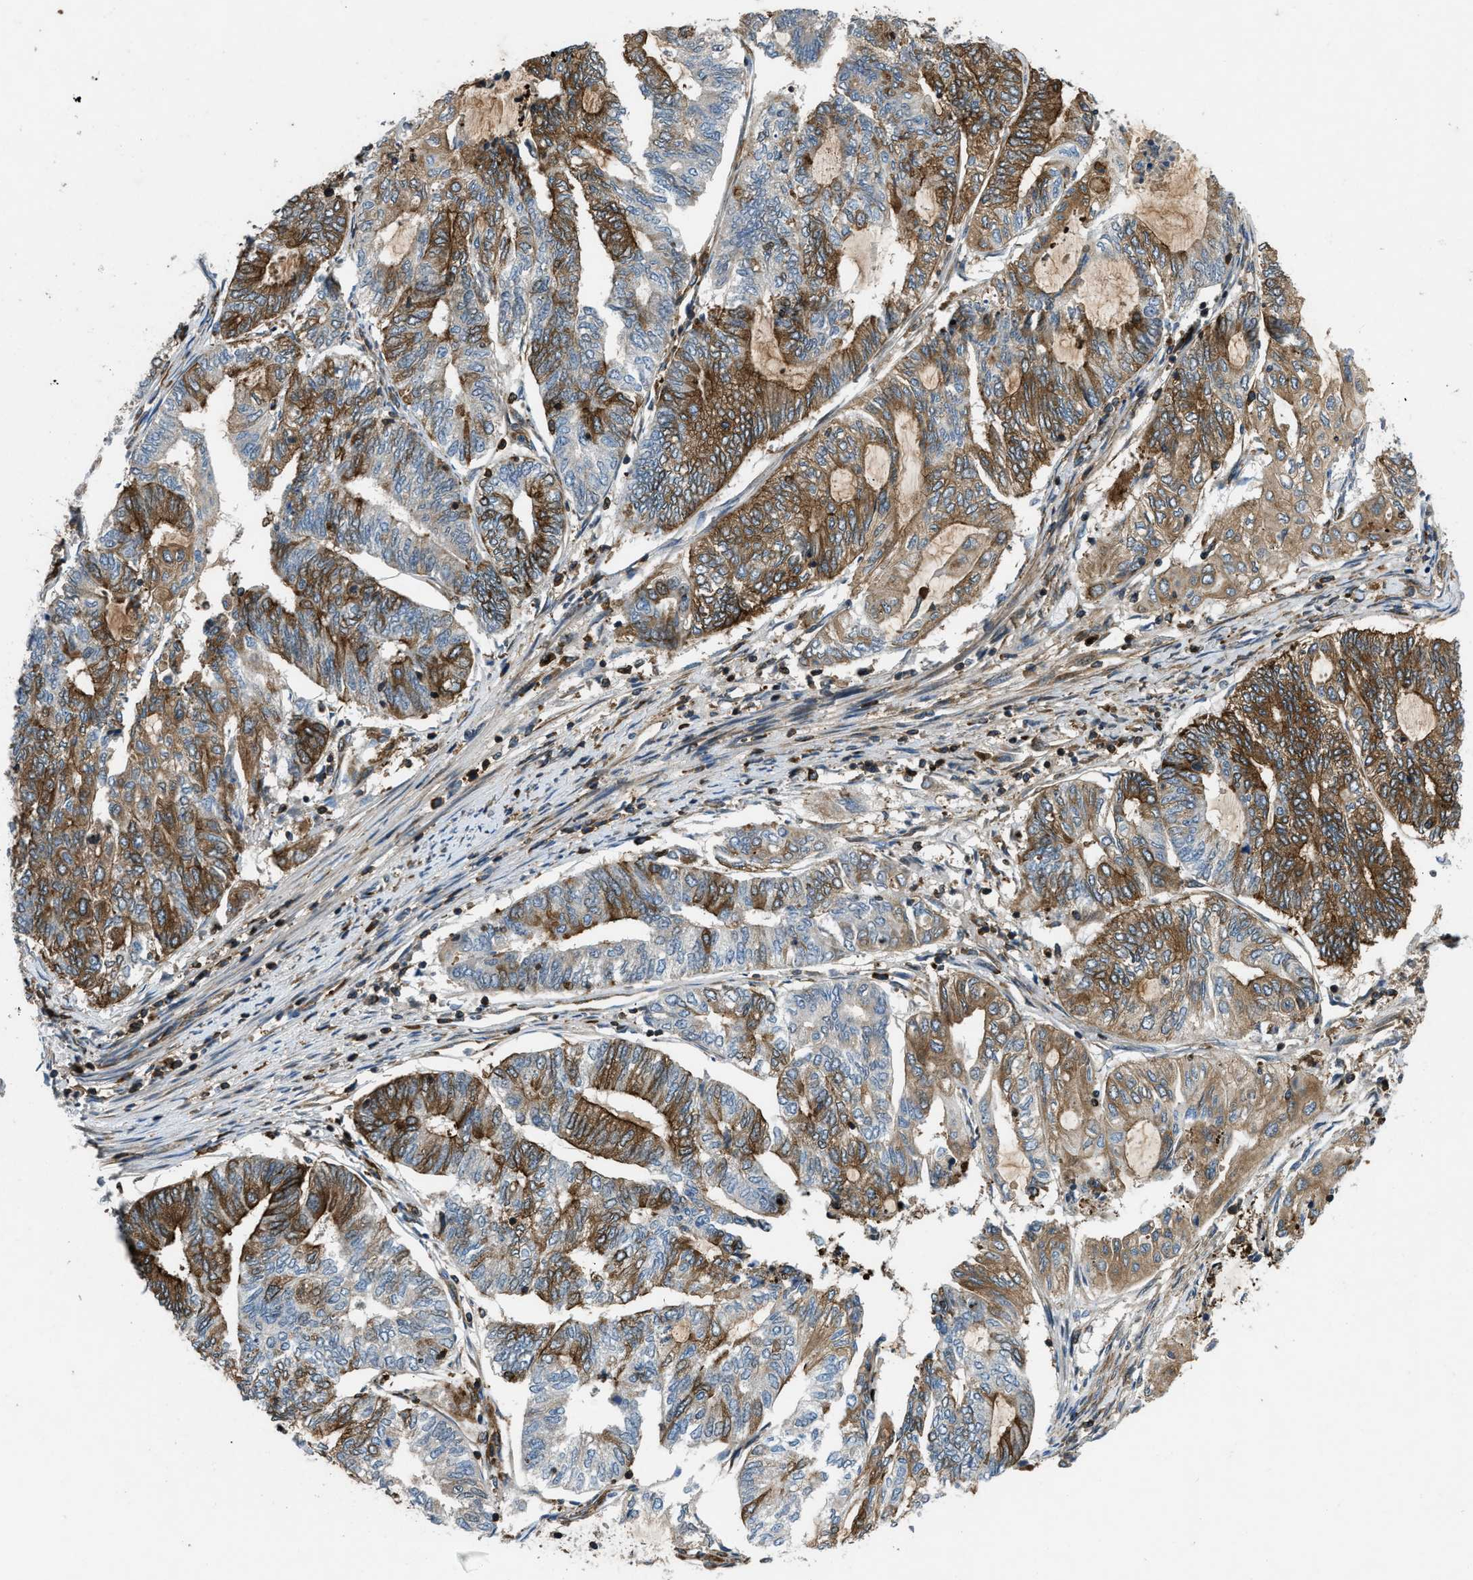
{"staining": {"intensity": "strong", "quantity": "<25%", "location": "cytoplasmic/membranous"}, "tissue": "endometrial cancer", "cell_type": "Tumor cells", "image_type": "cancer", "snomed": [{"axis": "morphology", "description": "Adenocarcinoma, NOS"}, {"axis": "topography", "description": "Uterus"}, {"axis": "topography", "description": "Endometrium"}], "caption": "IHC micrograph of neoplastic tissue: human adenocarcinoma (endometrial) stained using IHC demonstrates medium levels of strong protein expression localized specifically in the cytoplasmic/membranous of tumor cells, appearing as a cytoplasmic/membranous brown color.", "gene": "RASGRF2", "patient": {"sex": "female", "age": 70}}